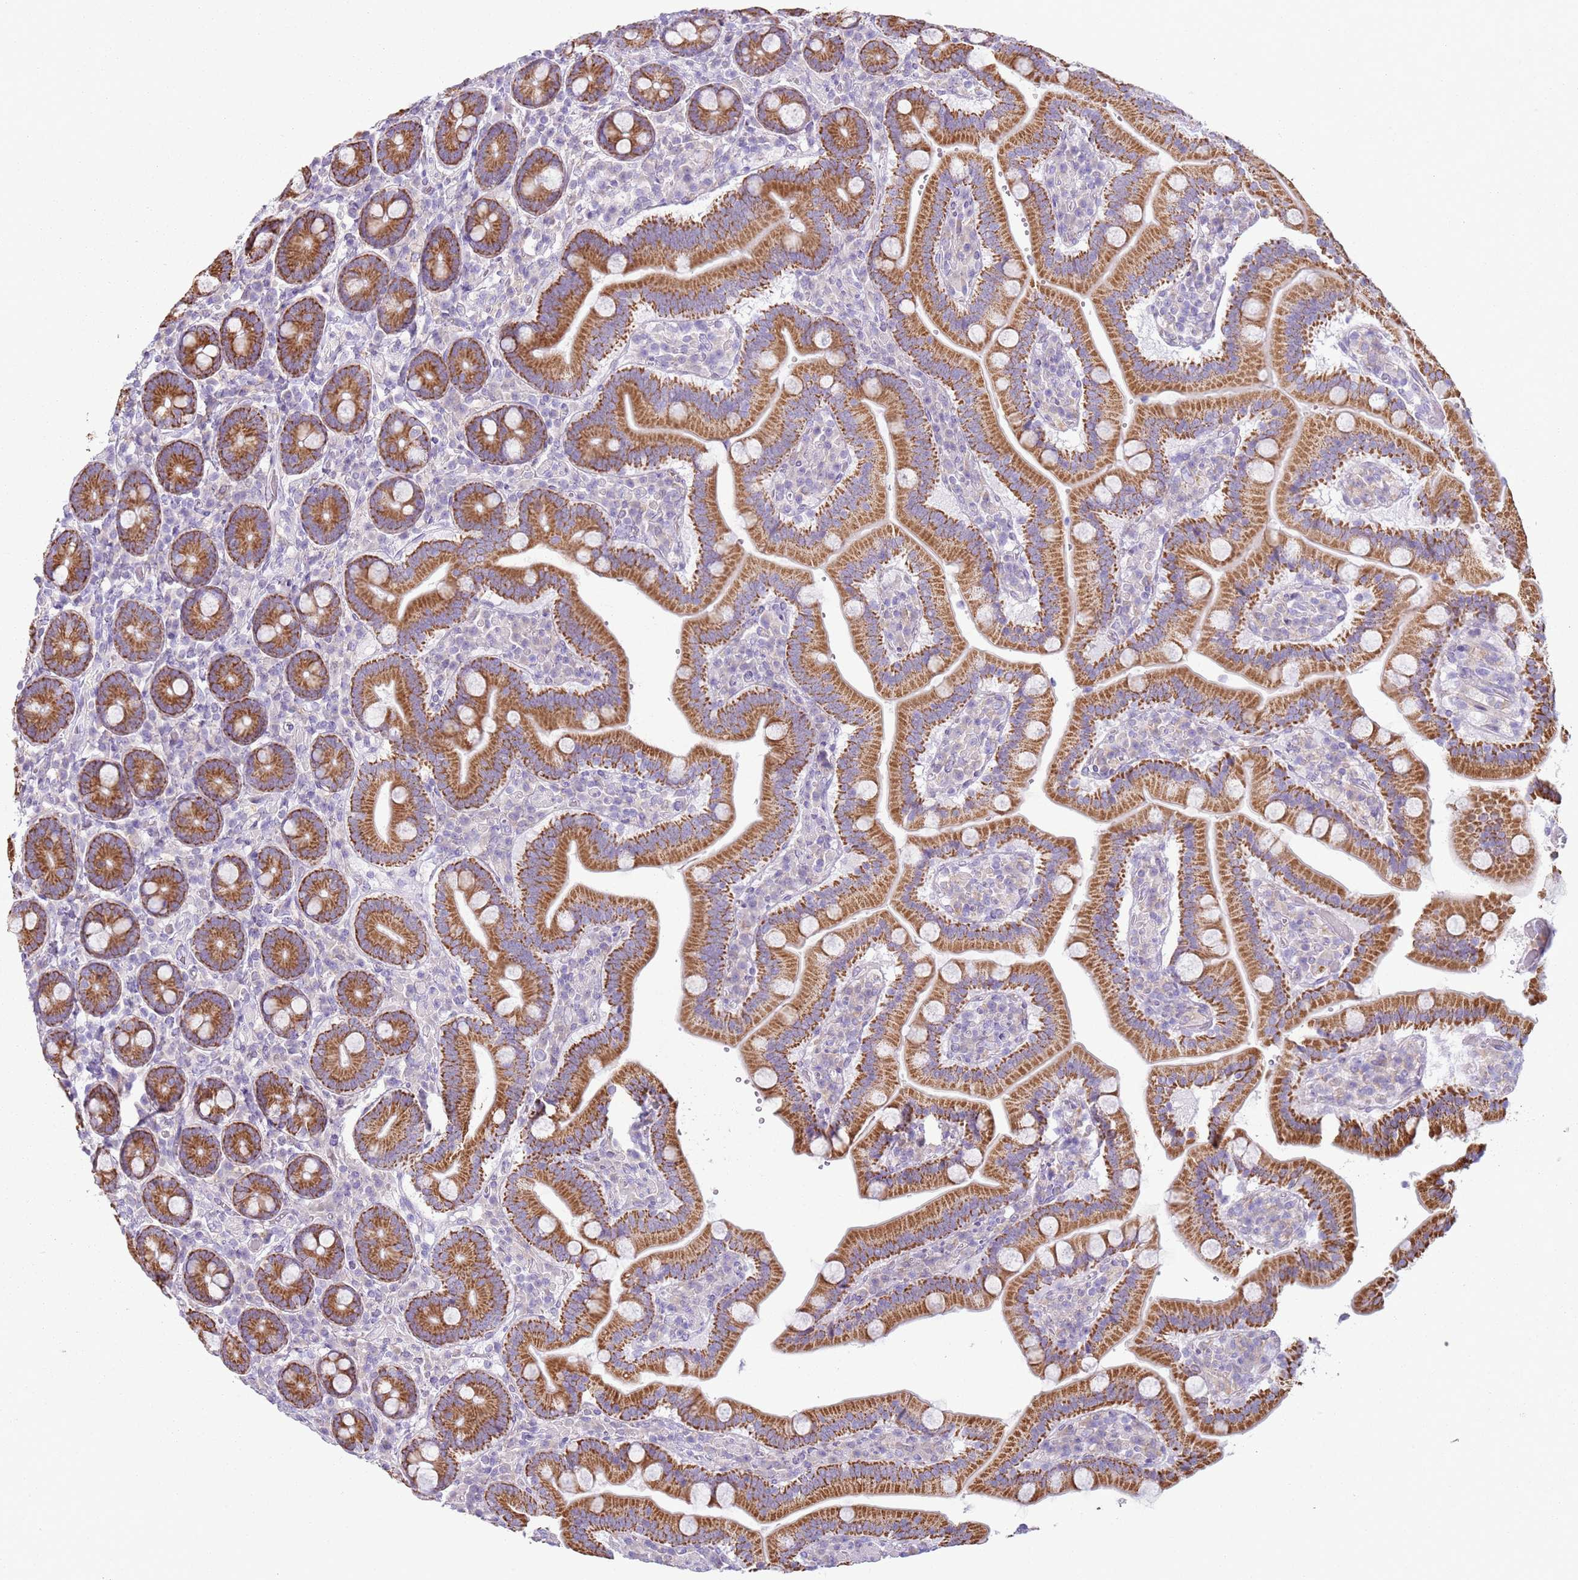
{"staining": {"intensity": "strong", "quantity": ">75%", "location": "cytoplasmic/membranous"}, "tissue": "duodenum", "cell_type": "Glandular cells", "image_type": "normal", "snomed": [{"axis": "morphology", "description": "Normal tissue, NOS"}, {"axis": "topography", "description": "Duodenum"}], "caption": "Immunohistochemistry (IHC) (DAB (3,3'-diaminobenzidine)) staining of normal duodenum displays strong cytoplasmic/membranous protein expression in about >75% of glandular cells.", "gene": "OAF", "patient": {"sex": "female", "age": 62}}